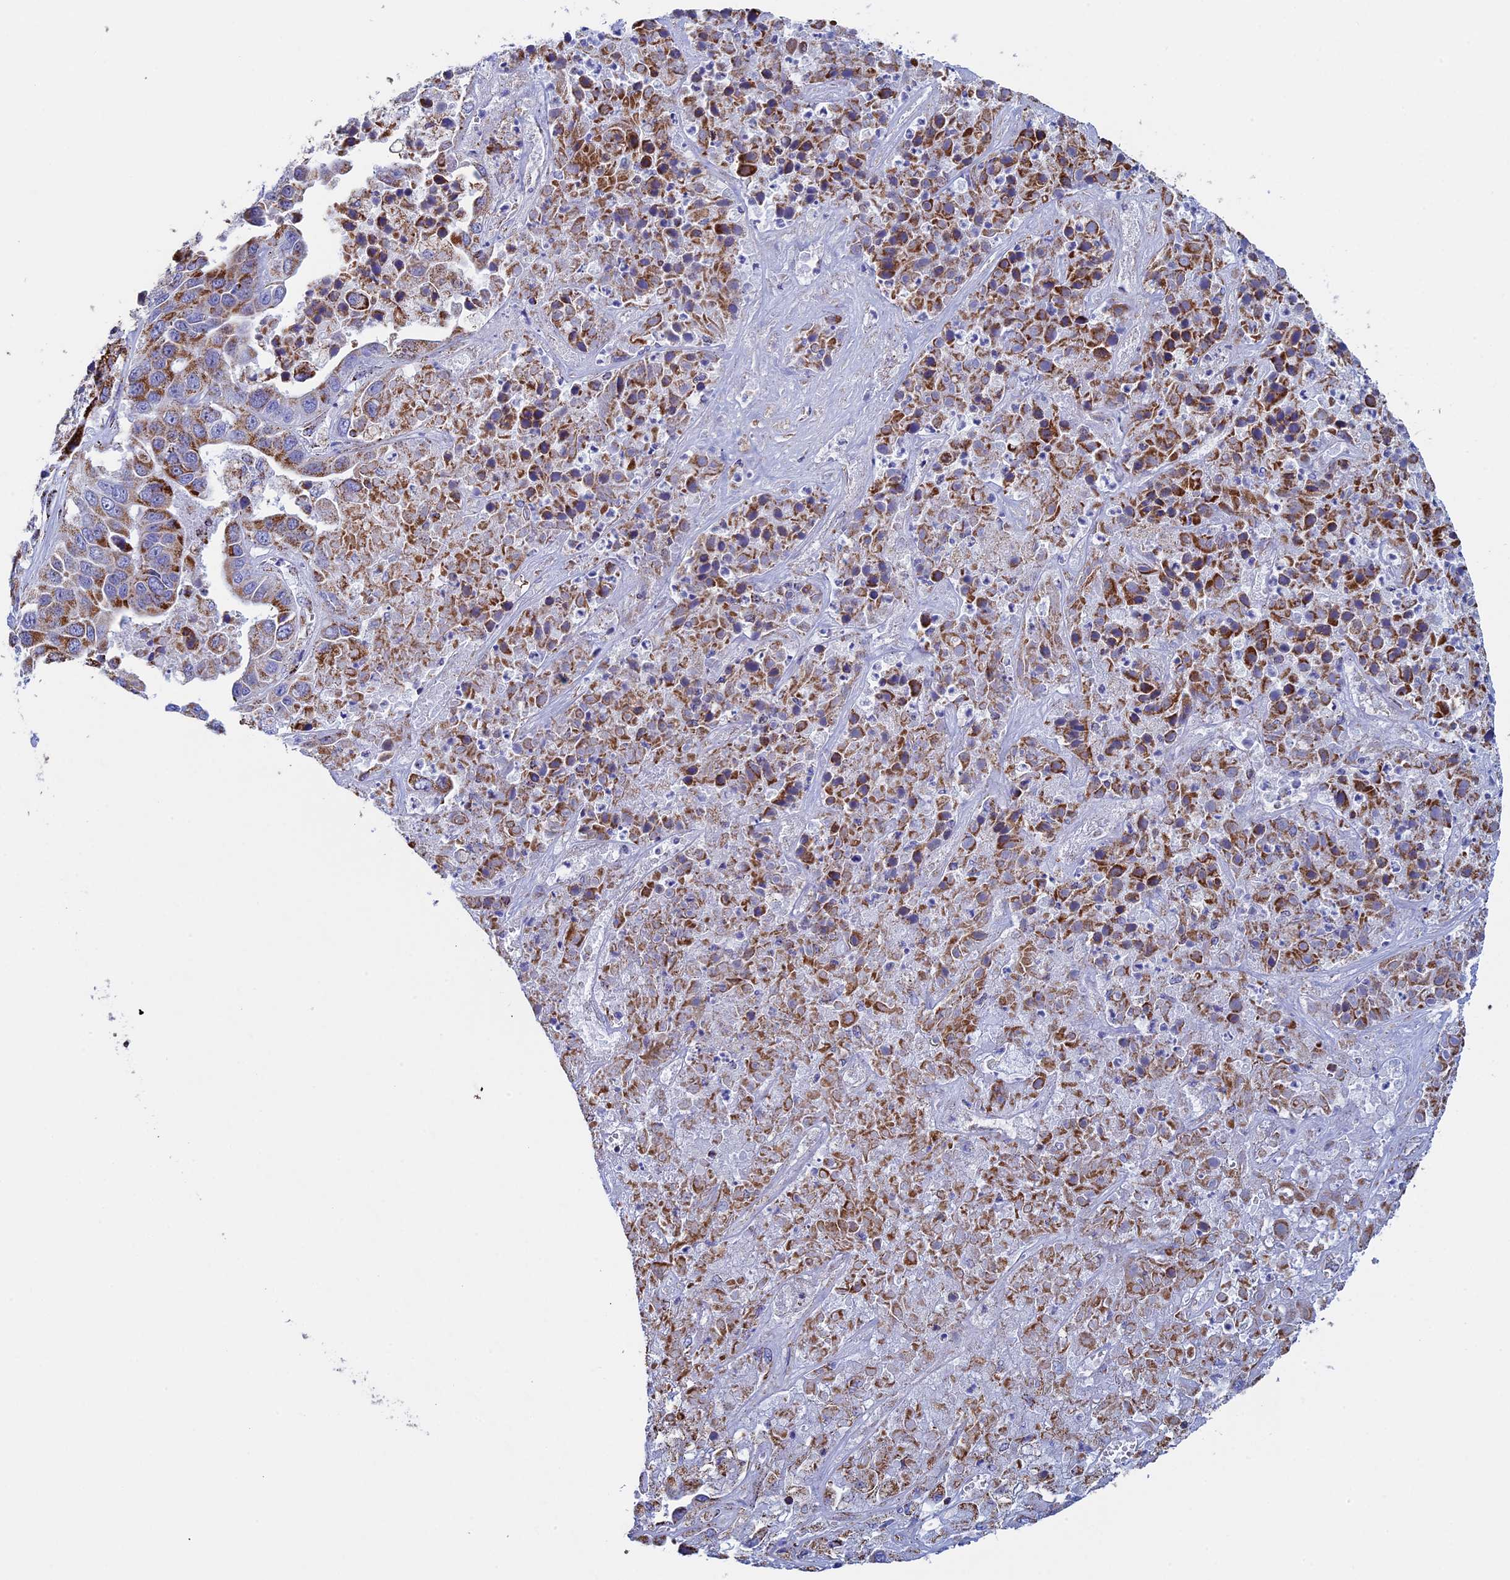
{"staining": {"intensity": "moderate", "quantity": ">75%", "location": "cytoplasmic/membranous"}, "tissue": "liver cancer", "cell_type": "Tumor cells", "image_type": "cancer", "snomed": [{"axis": "morphology", "description": "Cholangiocarcinoma"}, {"axis": "topography", "description": "Liver"}], "caption": "Protein analysis of liver cancer (cholangiocarcinoma) tissue demonstrates moderate cytoplasmic/membranous positivity in about >75% of tumor cells.", "gene": "UQCRFS1", "patient": {"sex": "female", "age": 52}}